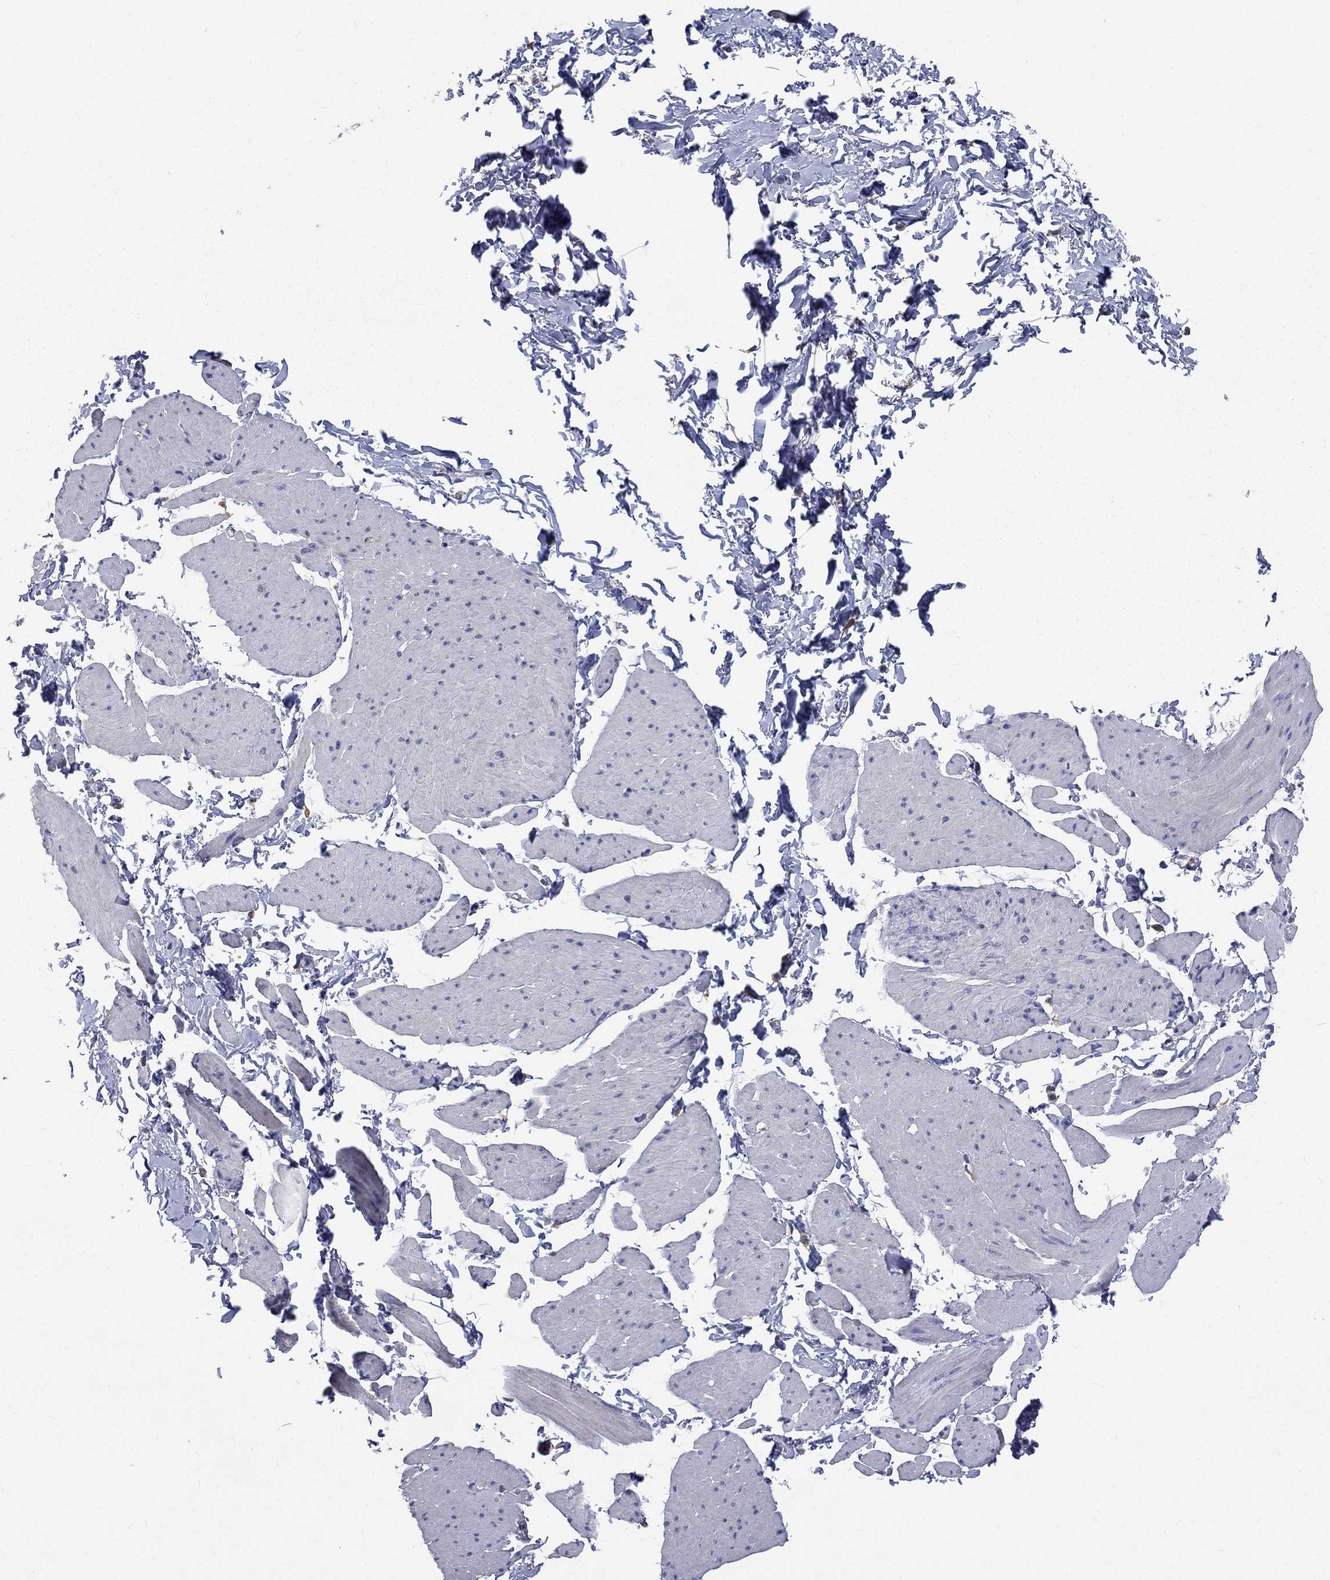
{"staining": {"intensity": "negative", "quantity": "none", "location": "none"}, "tissue": "smooth muscle", "cell_type": "Smooth muscle cells", "image_type": "normal", "snomed": [{"axis": "morphology", "description": "Normal tissue, NOS"}, {"axis": "topography", "description": "Adipose tissue"}, {"axis": "topography", "description": "Smooth muscle"}, {"axis": "topography", "description": "Peripheral nerve tissue"}], "caption": "DAB (3,3'-diaminobenzidine) immunohistochemical staining of benign smooth muscle shows no significant staining in smooth muscle cells.", "gene": "UGT8", "patient": {"sex": "male", "age": 83}}